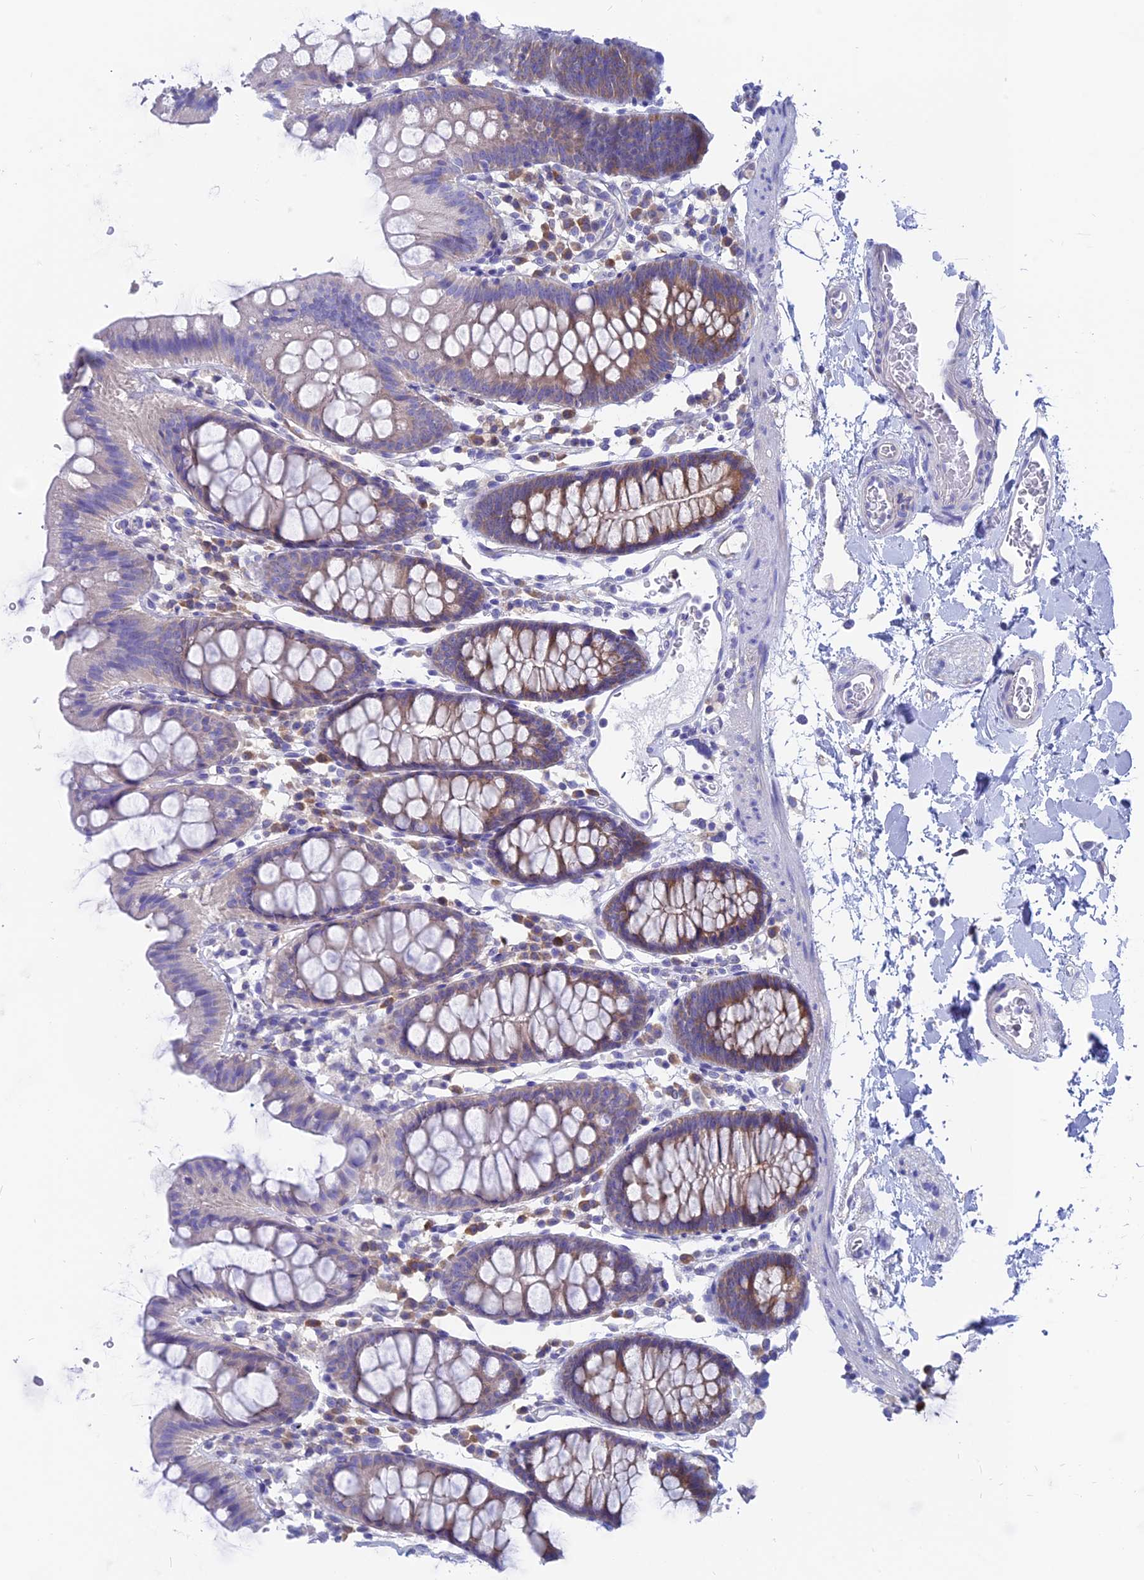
{"staining": {"intensity": "negative", "quantity": "none", "location": "none"}, "tissue": "colon", "cell_type": "Endothelial cells", "image_type": "normal", "snomed": [{"axis": "morphology", "description": "Normal tissue, NOS"}, {"axis": "topography", "description": "Colon"}], "caption": "High power microscopy histopathology image of an immunohistochemistry micrograph of benign colon, revealing no significant expression in endothelial cells.", "gene": "LZTFL1", "patient": {"sex": "male", "age": 75}}